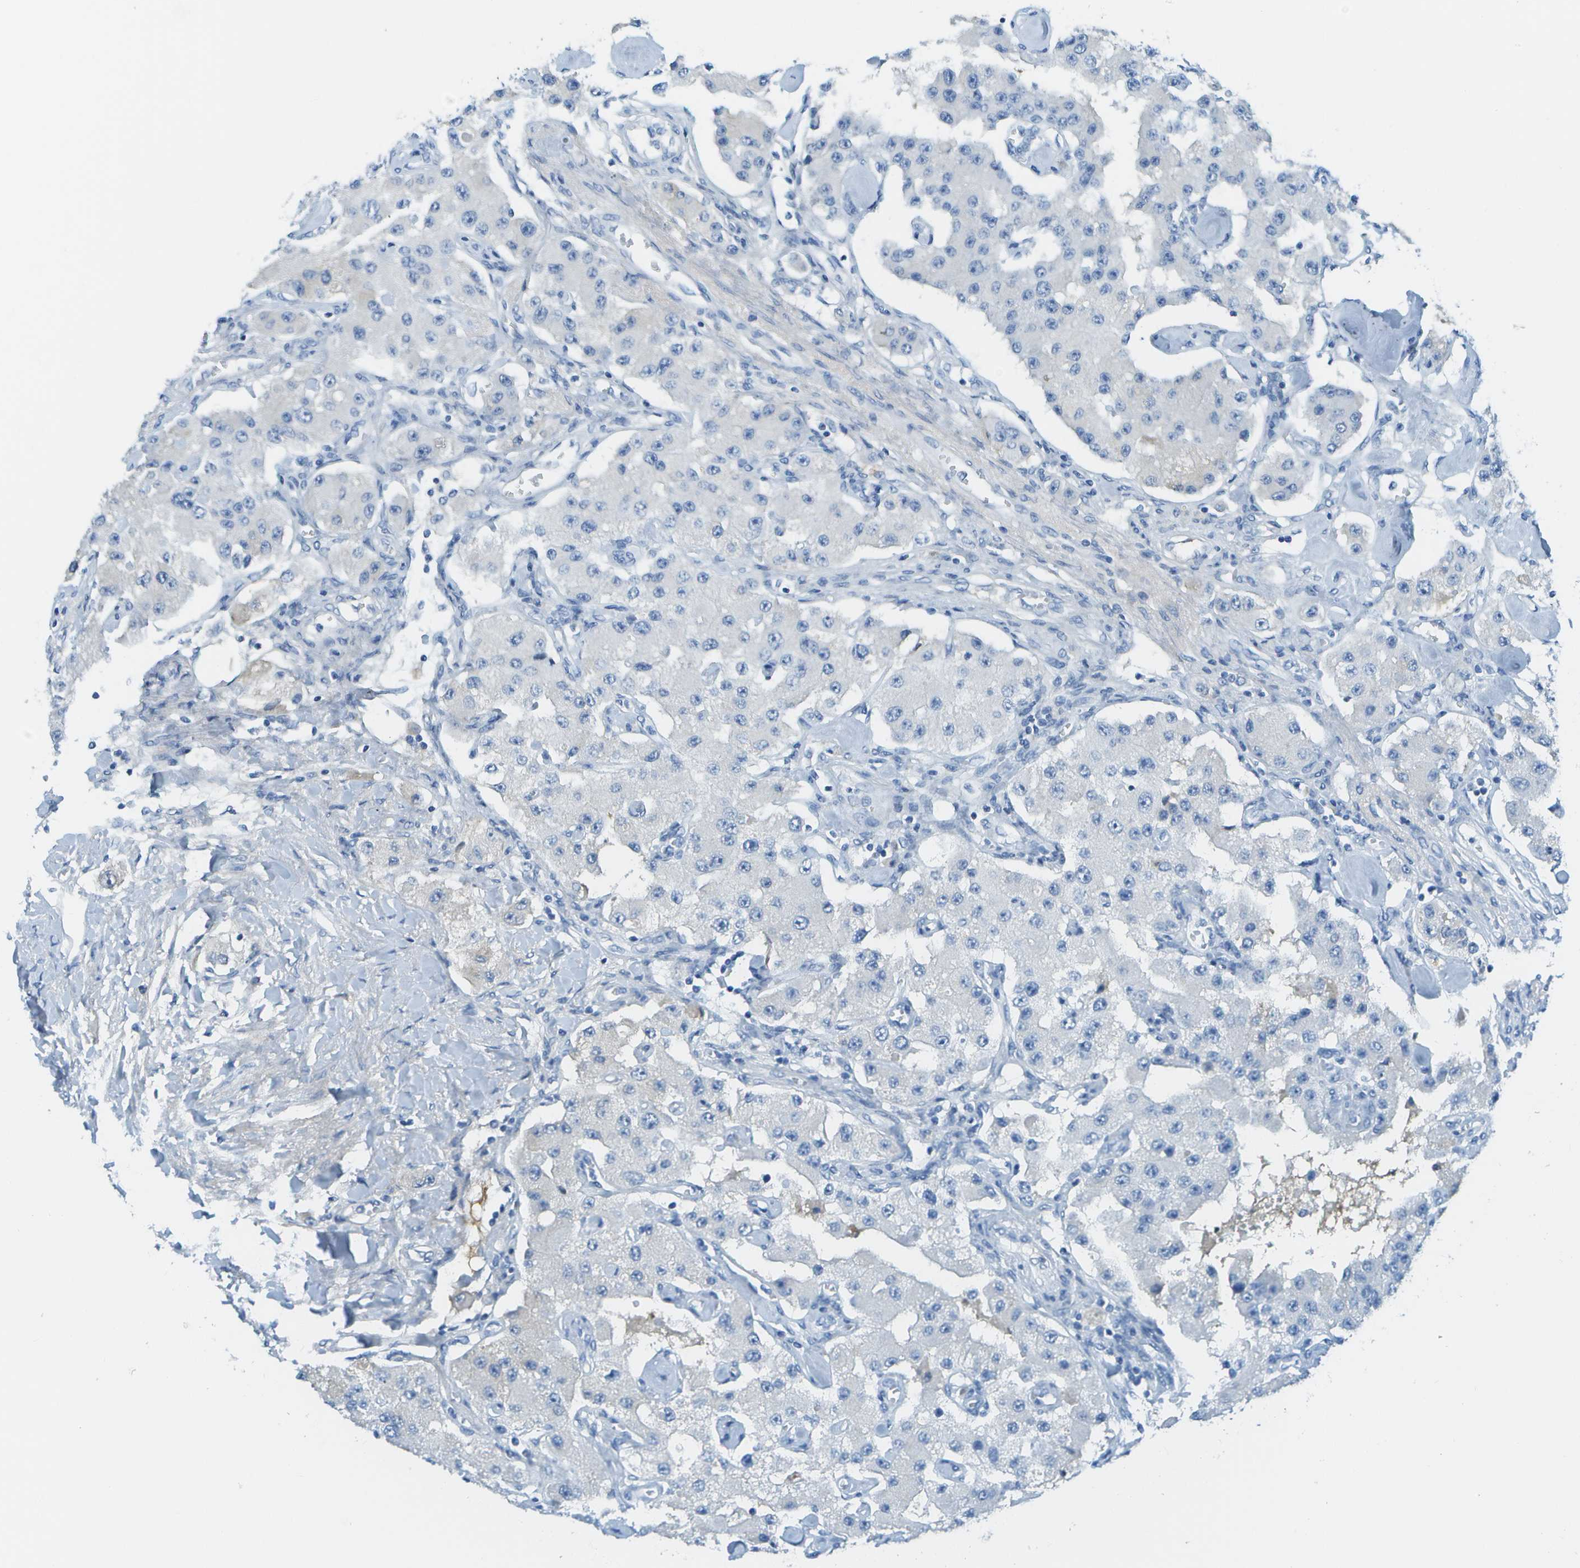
{"staining": {"intensity": "negative", "quantity": "none", "location": "none"}, "tissue": "carcinoid", "cell_type": "Tumor cells", "image_type": "cancer", "snomed": [{"axis": "morphology", "description": "Carcinoid, malignant, NOS"}, {"axis": "topography", "description": "Pancreas"}], "caption": "Histopathology image shows no protein expression in tumor cells of carcinoid tissue.", "gene": "C1S", "patient": {"sex": "male", "age": 41}}